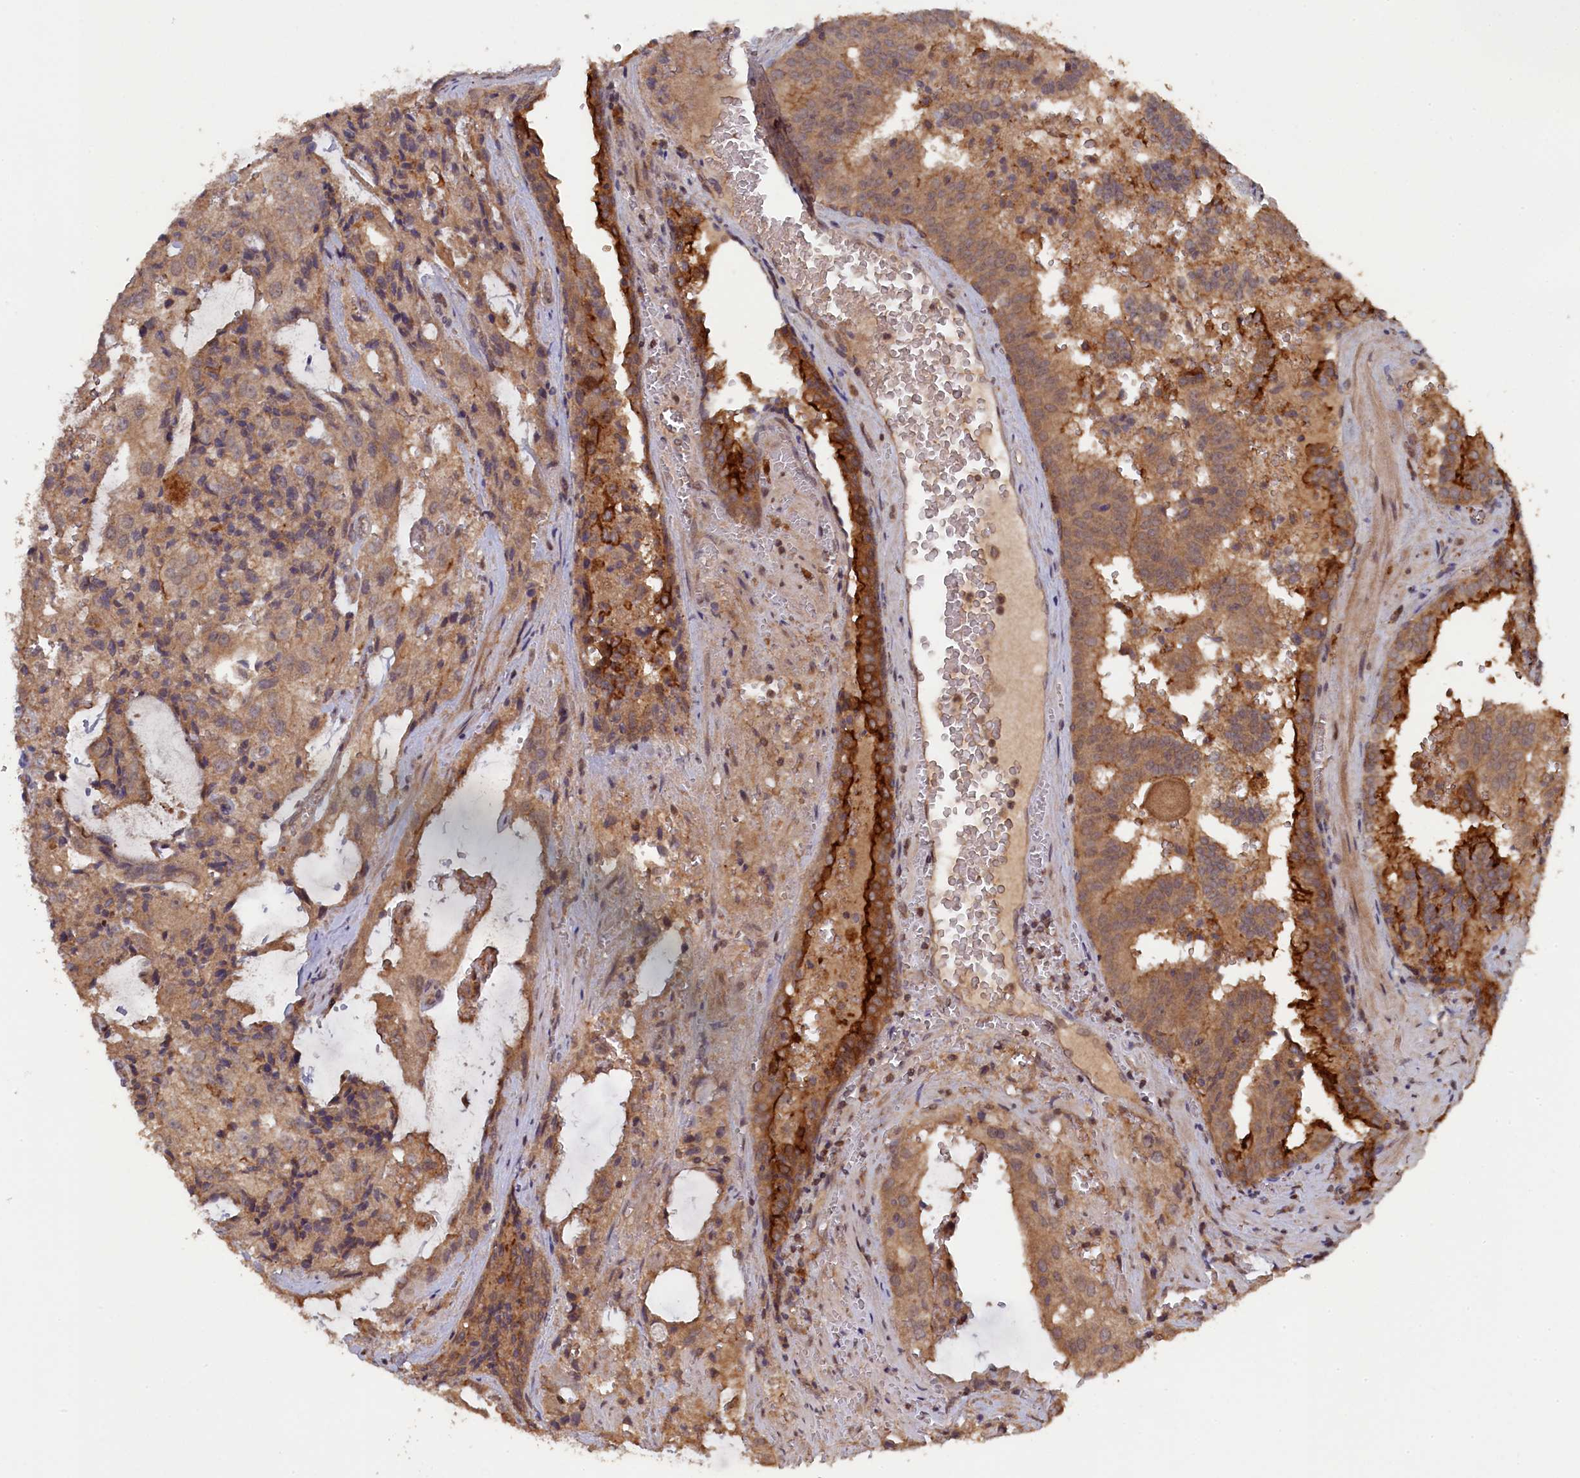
{"staining": {"intensity": "moderate", "quantity": ">75%", "location": "cytoplasmic/membranous"}, "tissue": "prostate cancer", "cell_type": "Tumor cells", "image_type": "cancer", "snomed": [{"axis": "morphology", "description": "Adenocarcinoma, High grade"}, {"axis": "topography", "description": "Prostate"}], "caption": "Brown immunohistochemical staining in human prostate cancer demonstrates moderate cytoplasmic/membranous positivity in about >75% of tumor cells.", "gene": "TMC5", "patient": {"sex": "male", "age": 68}}